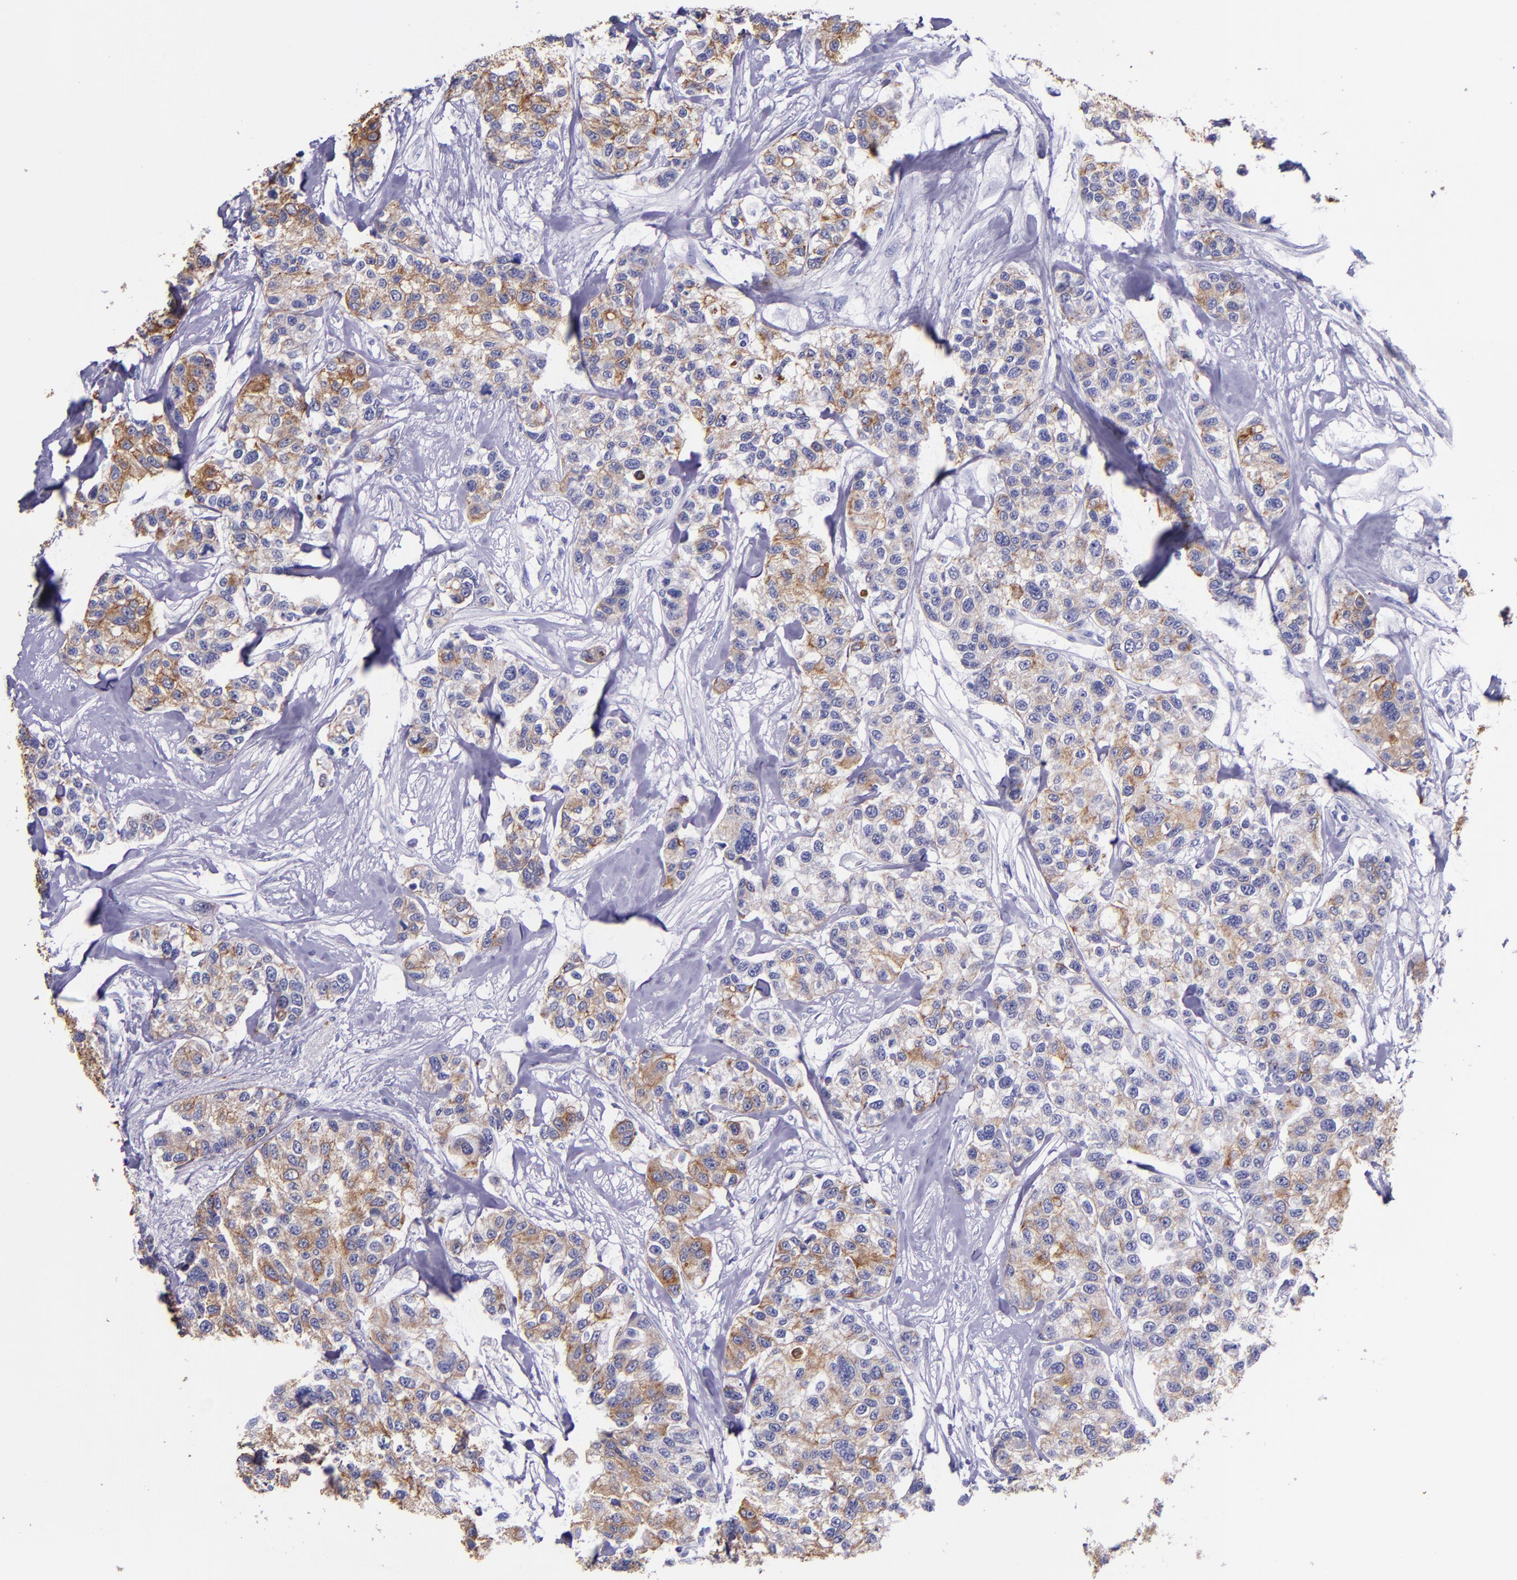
{"staining": {"intensity": "moderate", "quantity": ">75%", "location": "cytoplasmic/membranous"}, "tissue": "breast cancer", "cell_type": "Tumor cells", "image_type": "cancer", "snomed": [{"axis": "morphology", "description": "Duct carcinoma"}, {"axis": "topography", "description": "Breast"}], "caption": "Protein staining of breast cancer (infiltrating ductal carcinoma) tissue reveals moderate cytoplasmic/membranous staining in approximately >75% of tumor cells. (DAB IHC with brightfield microscopy, high magnification).", "gene": "KRT4", "patient": {"sex": "female", "age": 51}}